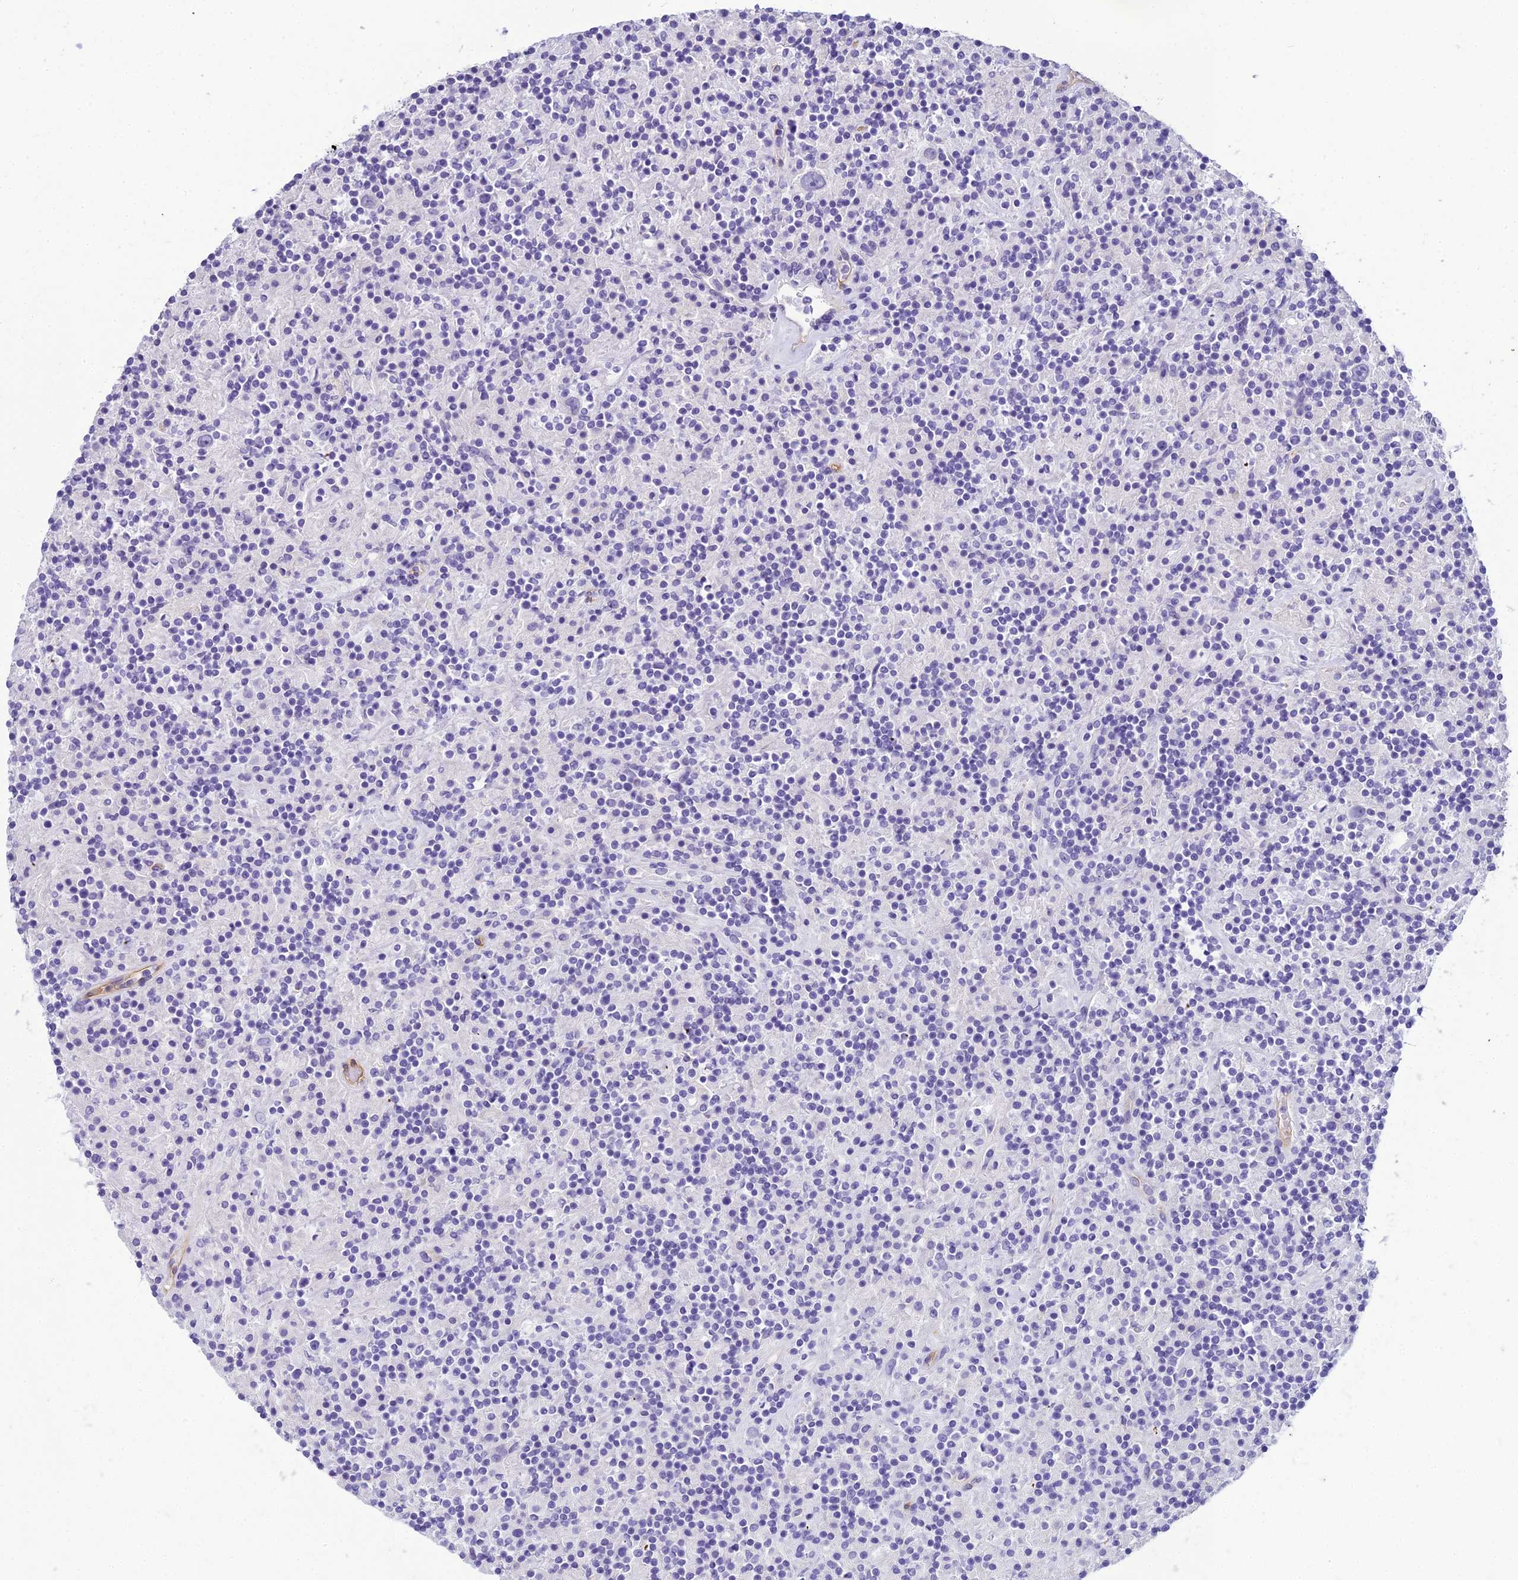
{"staining": {"intensity": "negative", "quantity": "none", "location": "none"}, "tissue": "lymphoma", "cell_type": "Tumor cells", "image_type": "cancer", "snomed": [{"axis": "morphology", "description": "Hodgkin's disease, NOS"}, {"axis": "topography", "description": "Lymph node"}], "caption": "Immunohistochemistry of Hodgkin's disease shows no staining in tumor cells.", "gene": "NINJ1", "patient": {"sex": "male", "age": 70}}